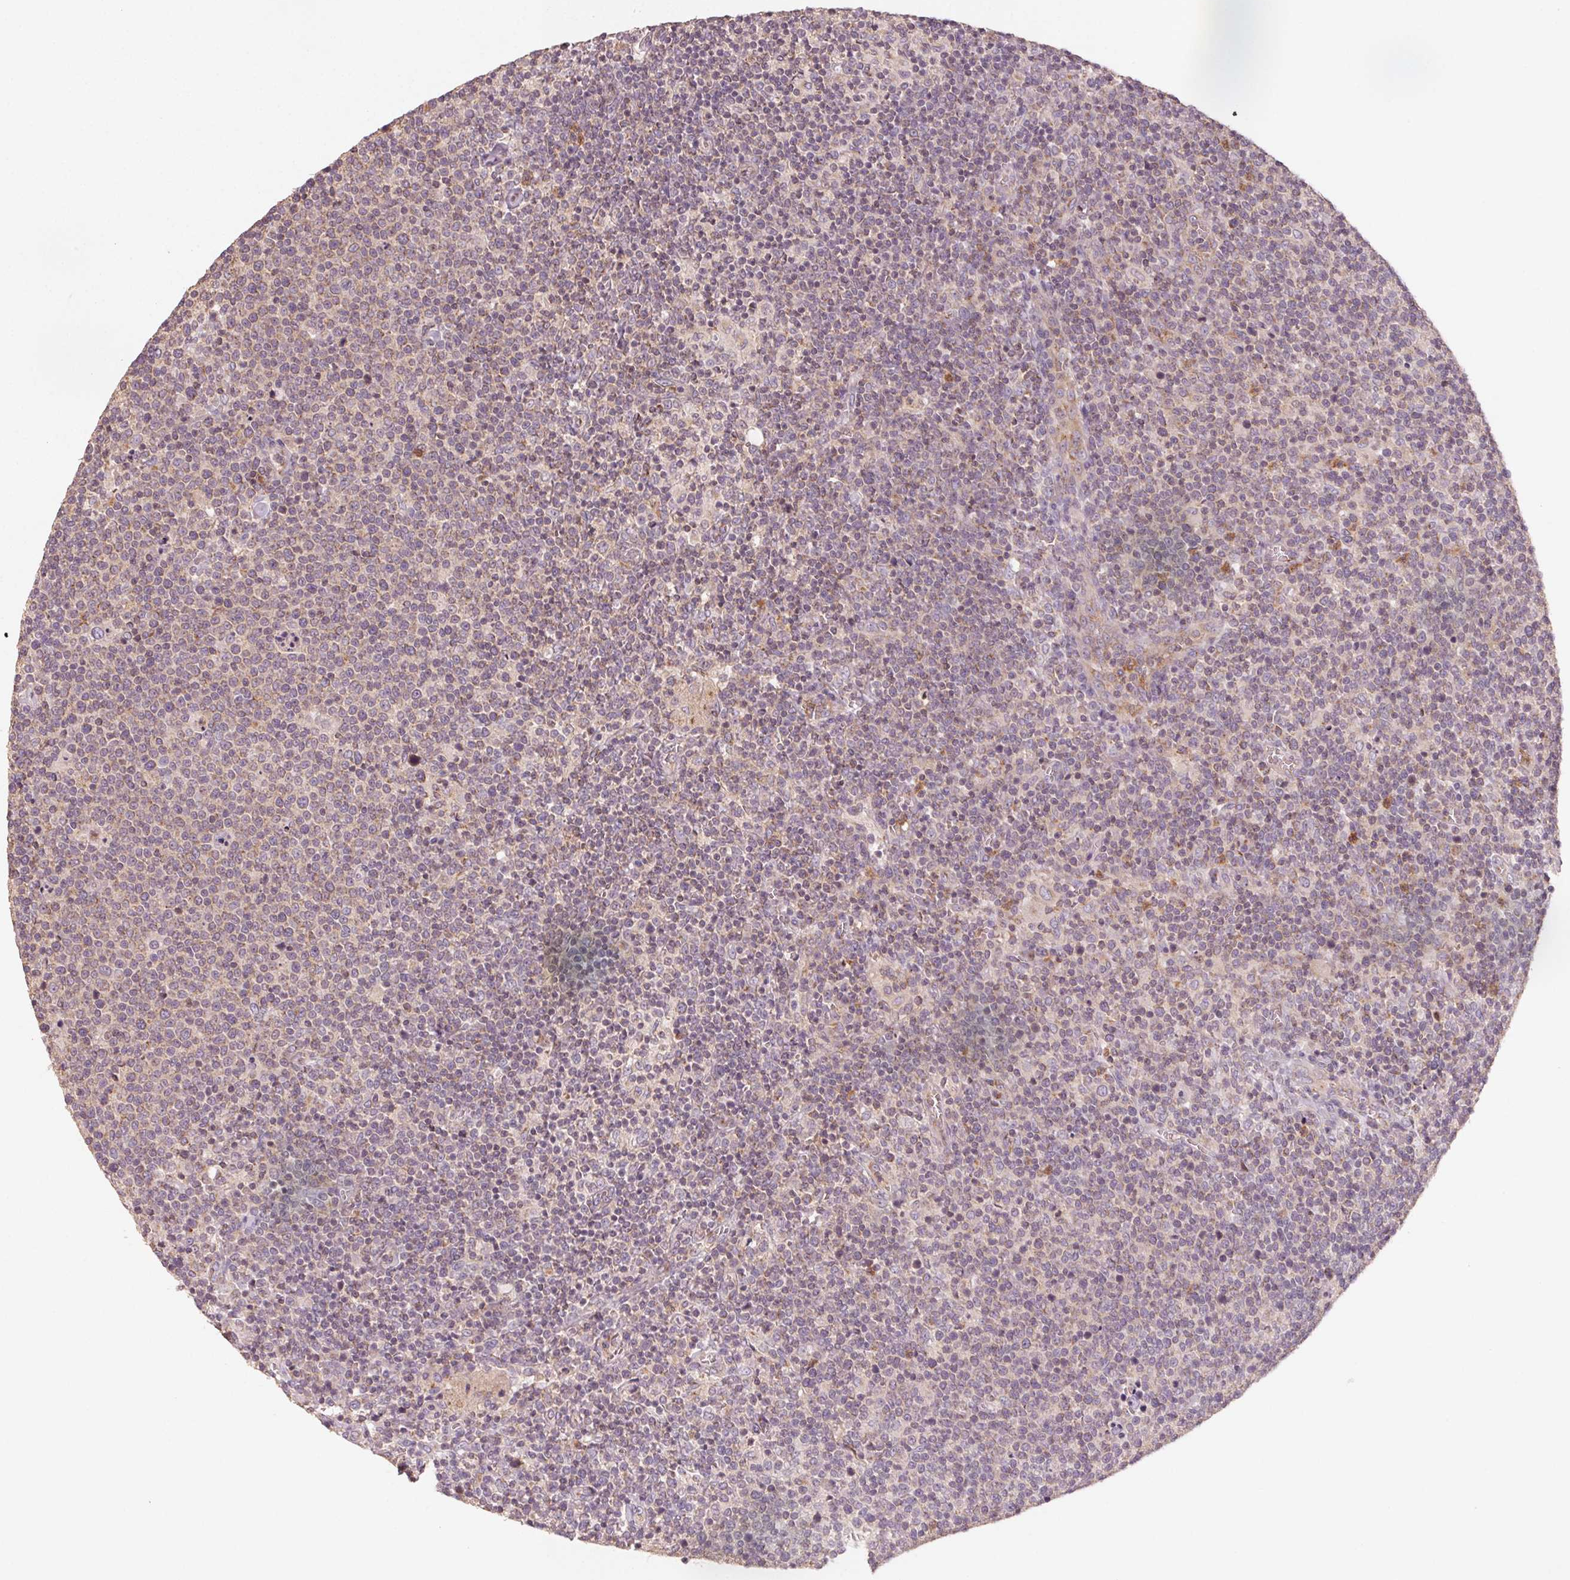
{"staining": {"intensity": "weak", "quantity": ">75%", "location": "cytoplasmic/membranous"}, "tissue": "lymphoma", "cell_type": "Tumor cells", "image_type": "cancer", "snomed": [{"axis": "morphology", "description": "Malignant lymphoma, non-Hodgkin's type, High grade"}, {"axis": "topography", "description": "Lymph node"}], "caption": "A brown stain labels weak cytoplasmic/membranous positivity of a protein in lymphoma tumor cells.", "gene": "AP1S1", "patient": {"sex": "male", "age": 61}}